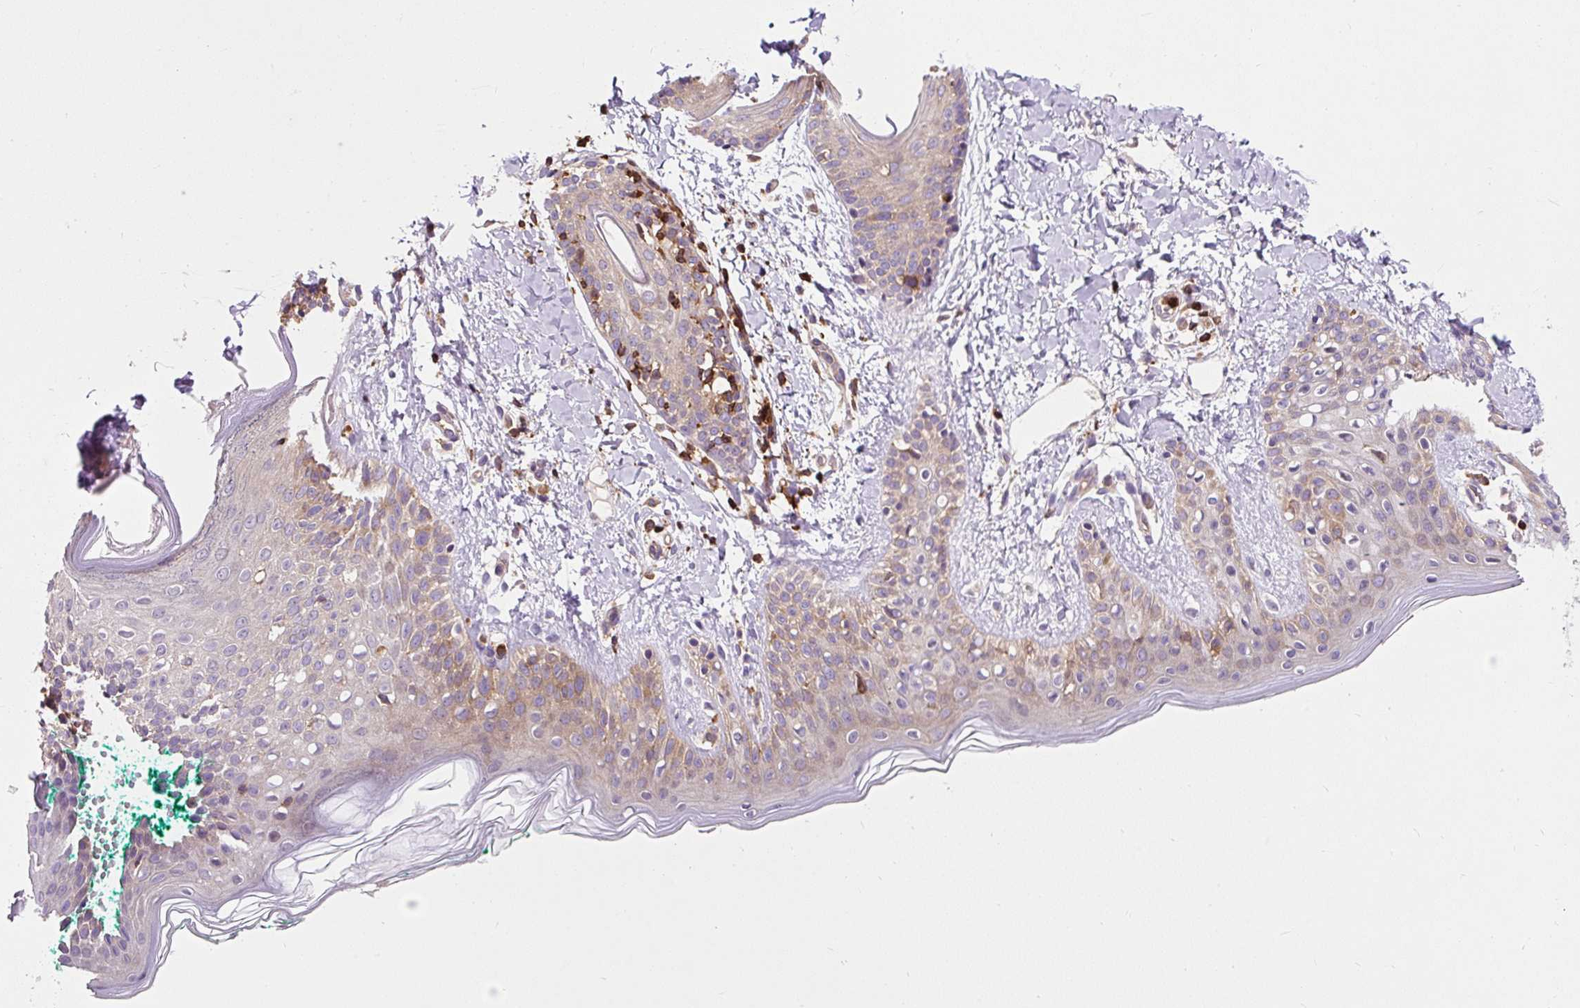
{"staining": {"intensity": "moderate", "quantity": ">75%", "location": "cytoplasmic/membranous"}, "tissue": "skin", "cell_type": "Fibroblasts", "image_type": "normal", "snomed": [{"axis": "morphology", "description": "Normal tissue, NOS"}, {"axis": "topography", "description": "Skin"}], "caption": "A micrograph of skin stained for a protein displays moderate cytoplasmic/membranous brown staining in fibroblasts. Nuclei are stained in blue.", "gene": "CISD3", "patient": {"sex": "male", "age": 16}}